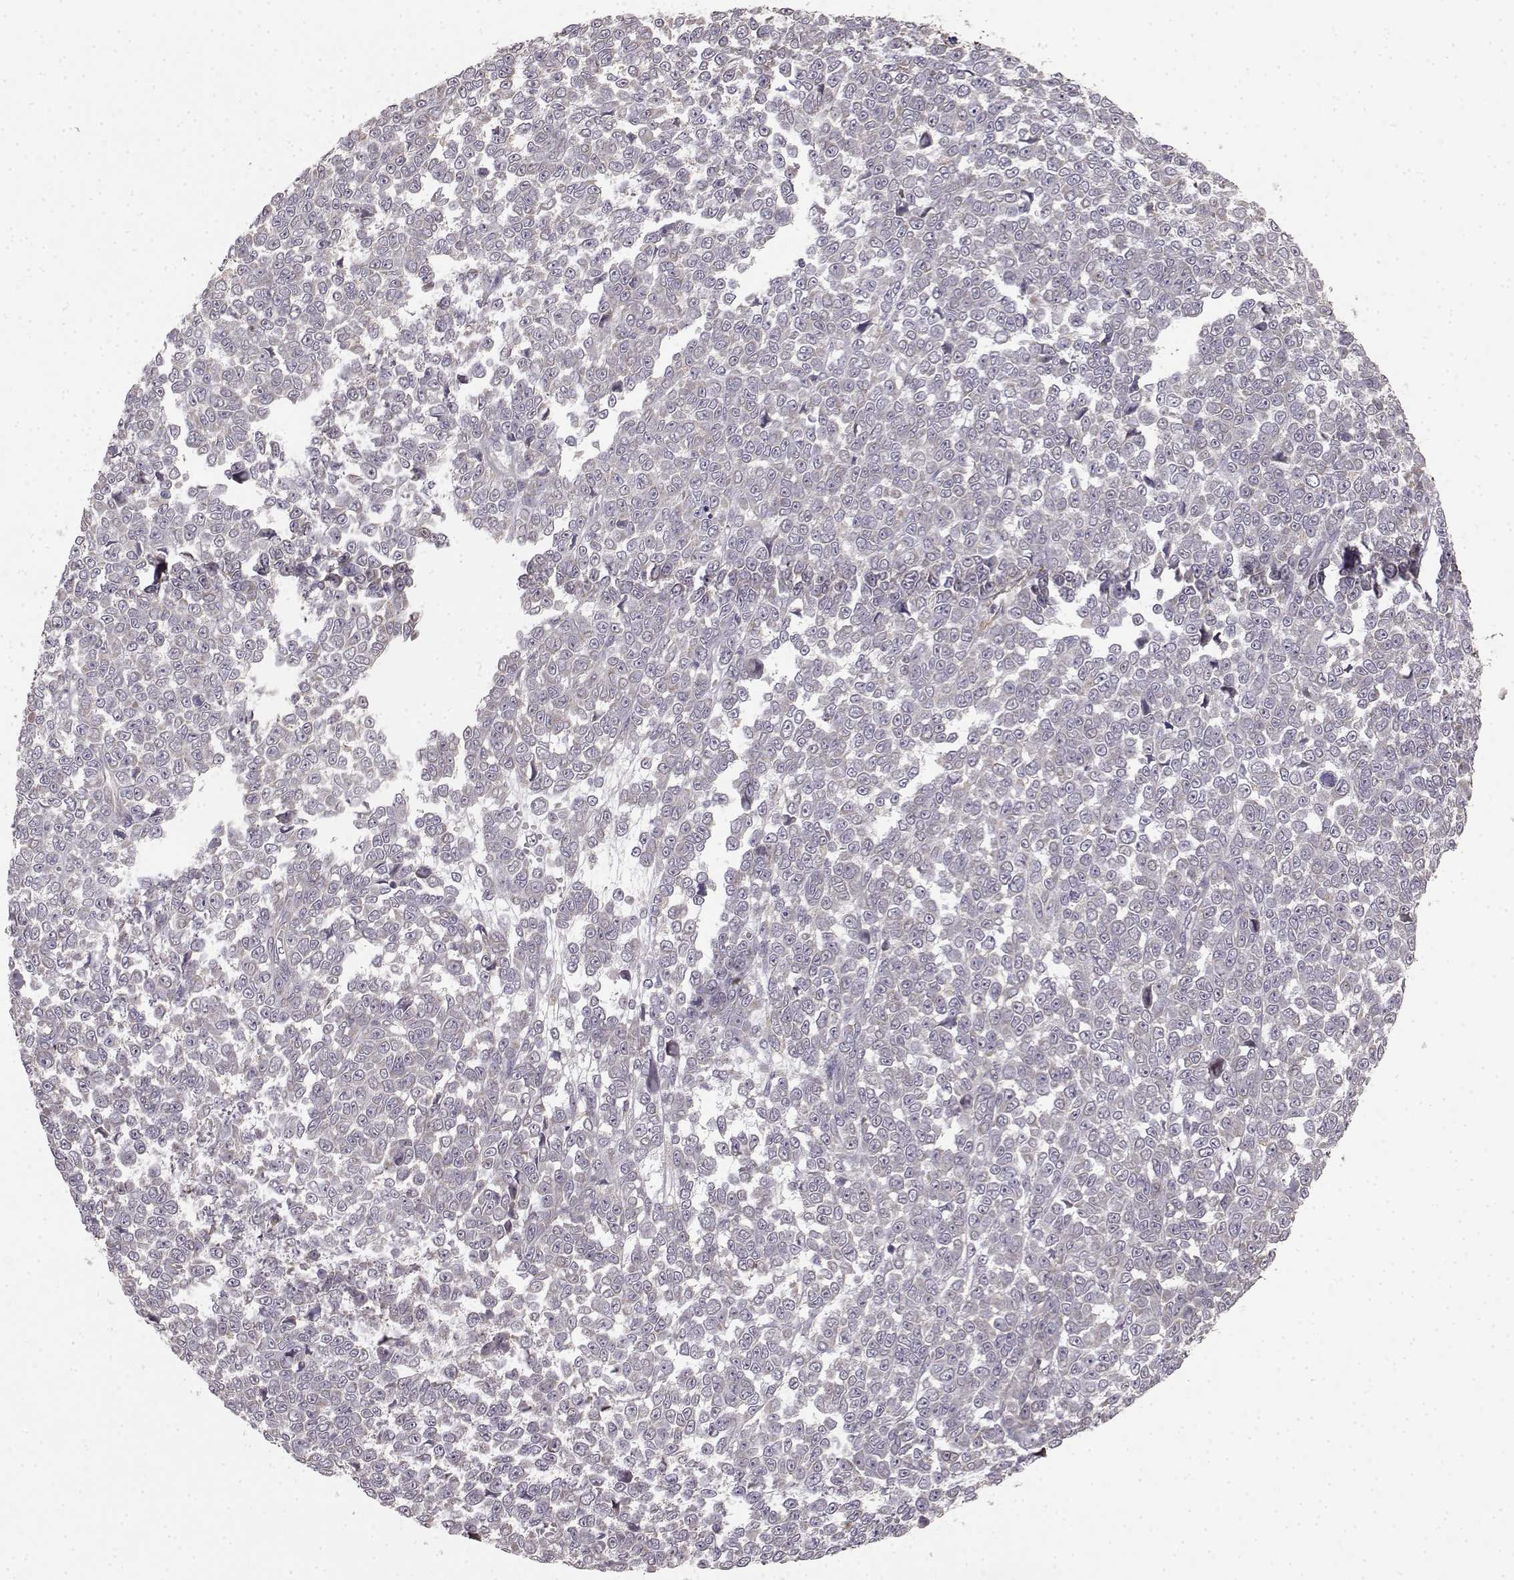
{"staining": {"intensity": "negative", "quantity": "none", "location": "none"}, "tissue": "melanoma", "cell_type": "Tumor cells", "image_type": "cancer", "snomed": [{"axis": "morphology", "description": "Malignant melanoma, NOS"}, {"axis": "topography", "description": "Skin"}], "caption": "Malignant melanoma stained for a protein using immunohistochemistry shows no staining tumor cells.", "gene": "BACH2", "patient": {"sex": "female", "age": 95}}